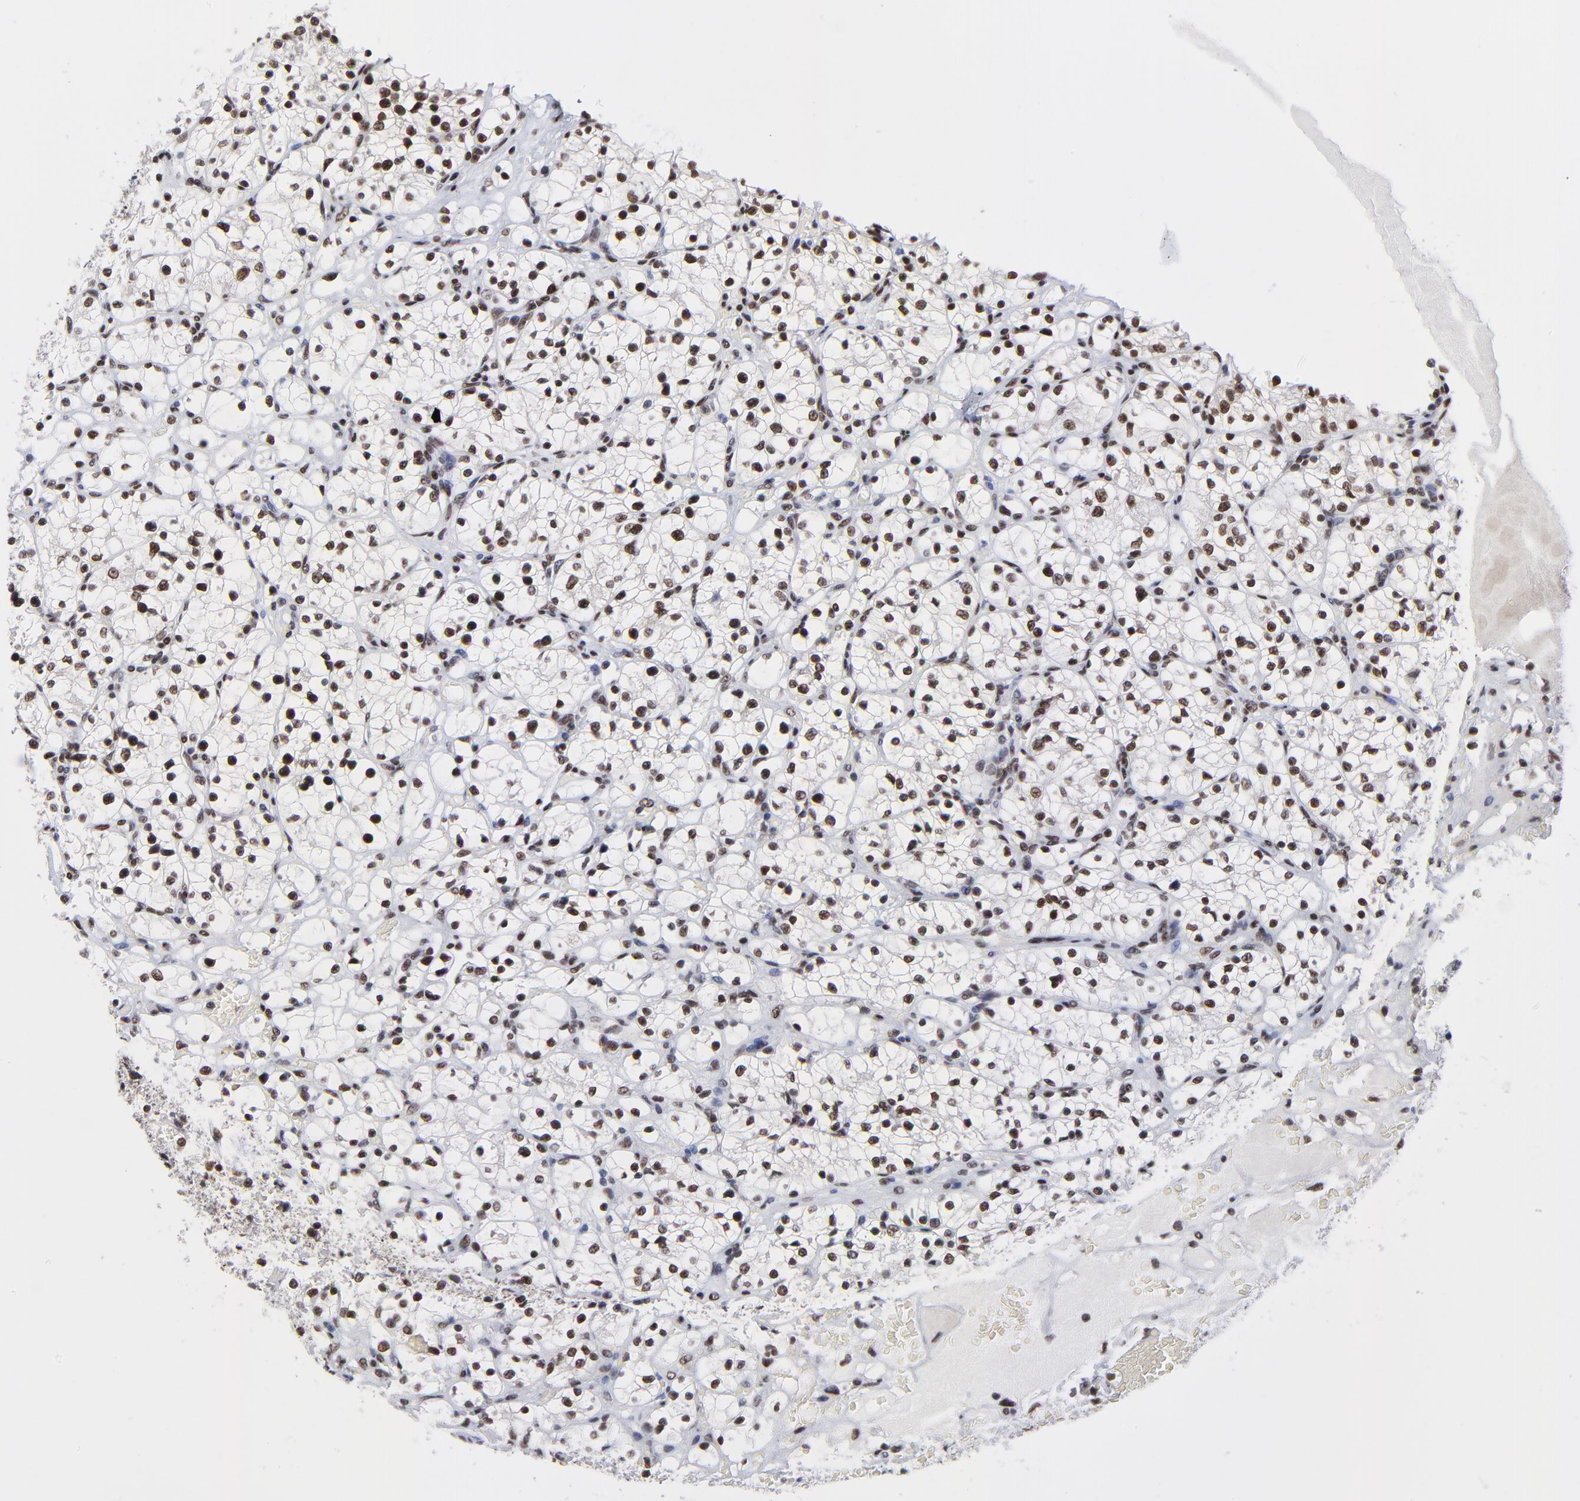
{"staining": {"intensity": "moderate", "quantity": ">75%", "location": "nuclear"}, "tissue": "renal cancer", "cell_type": "Tumor cells", "image_type": "cancer", "snomed": [{"axis": "morphology", "description": "Adenocarcinoma, NOS"}, {"axis": "topography", "description": "Kidney"}], "caption": "Protein positivity by immunohistochemistry (IHC) displays moderate nuclear staining in about >75% of tumor cells in renal cancer (adenocarcinoma).", "gene": "ZMYM3", "patient": {"sex": "female", "age": 60}}